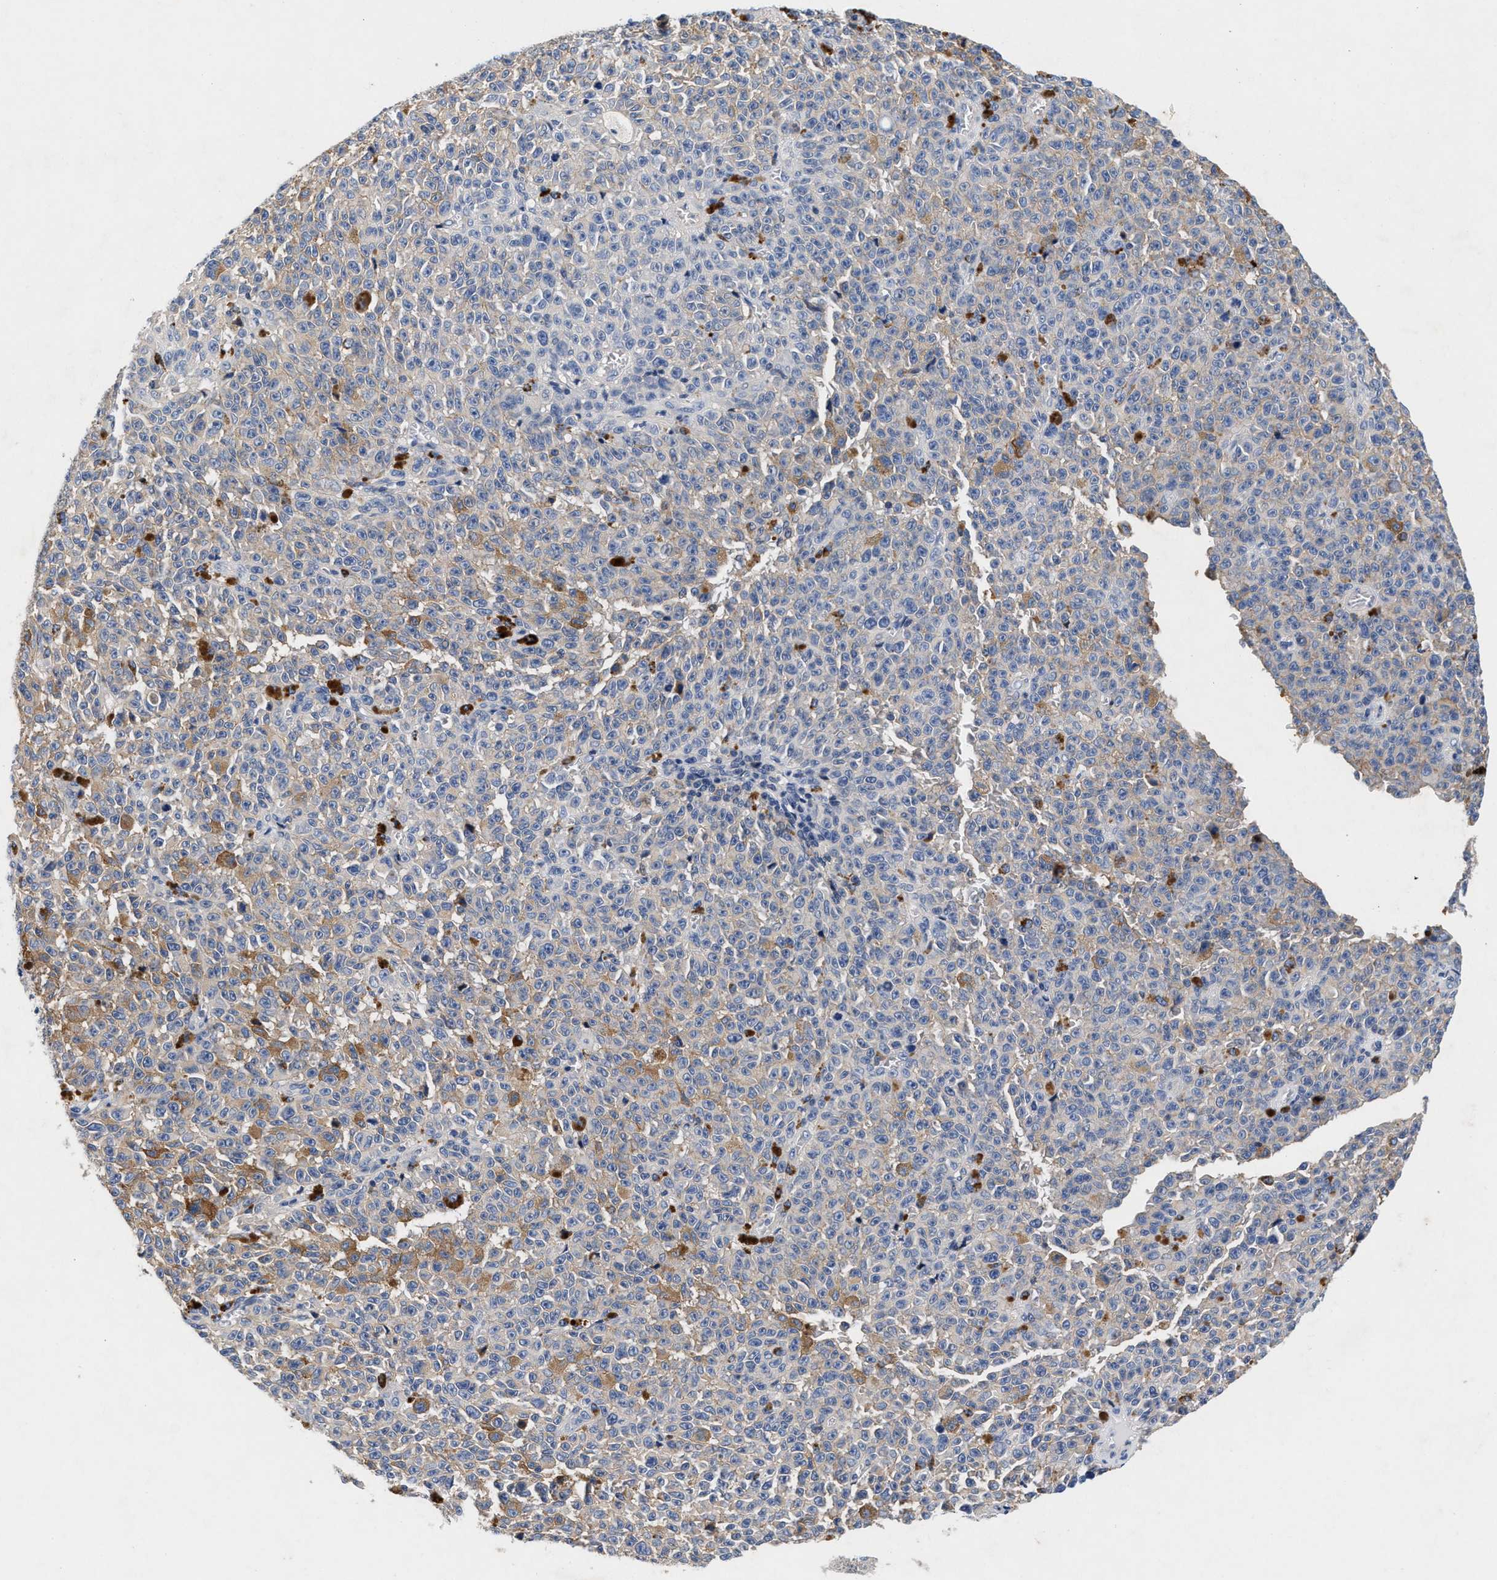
{"staining": {"intensity": "moderate", "quantity": "<25%", "location": "cytoplasmic/membranous"}, "tissue": "melanoma", "cell_type": "Tumor cells", "image_type": "cancer", "snomed": [{"axis": "morphology", "description": "Malignant melanoma, NOS"}, {"axis": "topography", "description": "Skin"}], "caption": "Brown immunohistochemical staining in human malignant melanoma demonstrates moderate cytoplasmic/membranous expression in about <25% of tumor cells.", "gene": "GNAI3", "patient": {"sex": "female", "age": 82}}